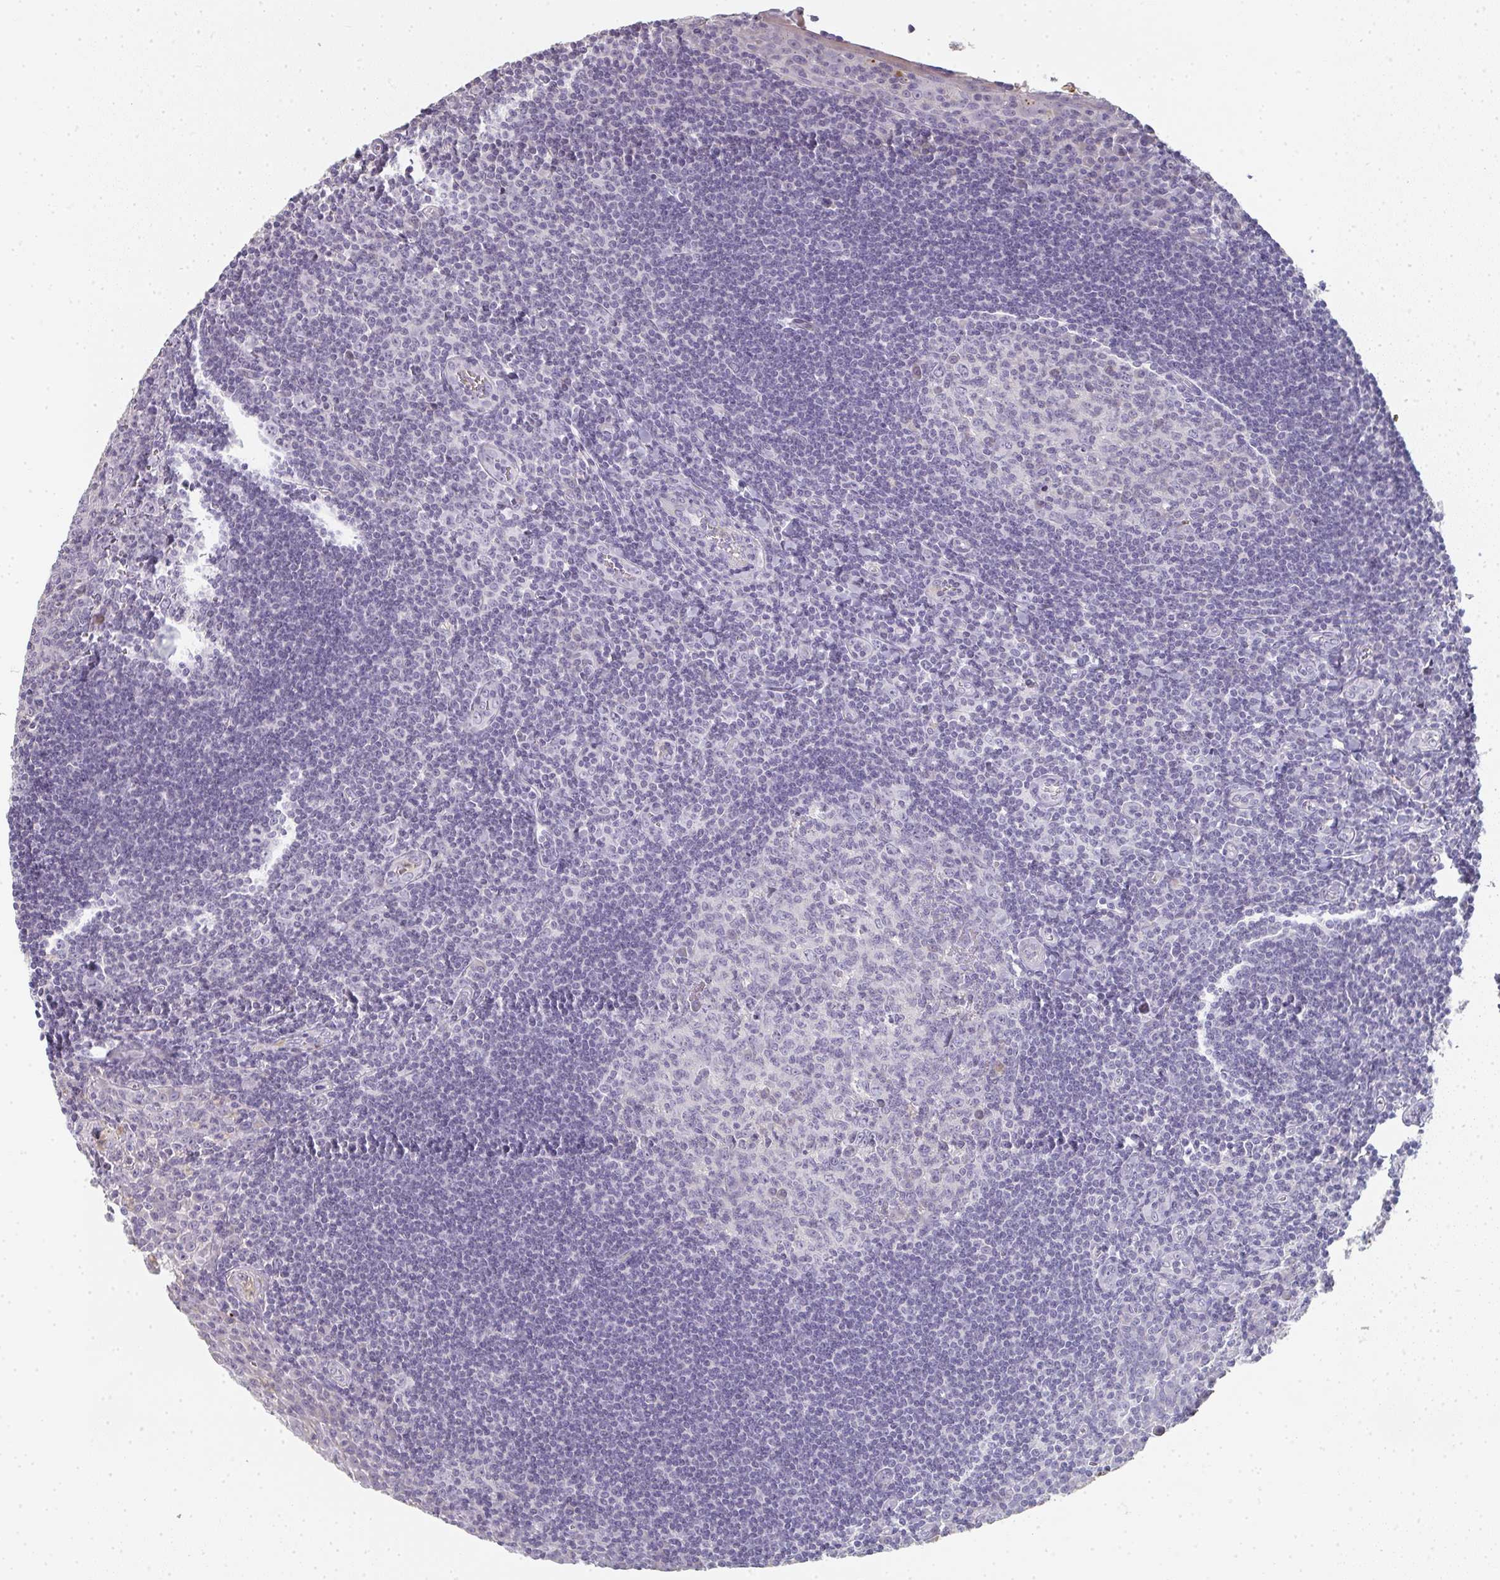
{"staining": {"intensity": "negative", "quantity": "none", "location": "none"}, "tissue": "tonsil", "cell_type": "Germinal center cells", "image_type": "normal", "snomed": [{"axis": "morphology", "description": "Normal tissue, NOS"}, {"axis": "topography", "description": "Tonsil"}], "caption": "DAB (3,3'-diaminobenzidine) immunohistochemical staining of benign human tonsil reveals no significant staining in germinal center cells.", "gene": "A1CF", "patient": {"sex": "male", "age": 27}}